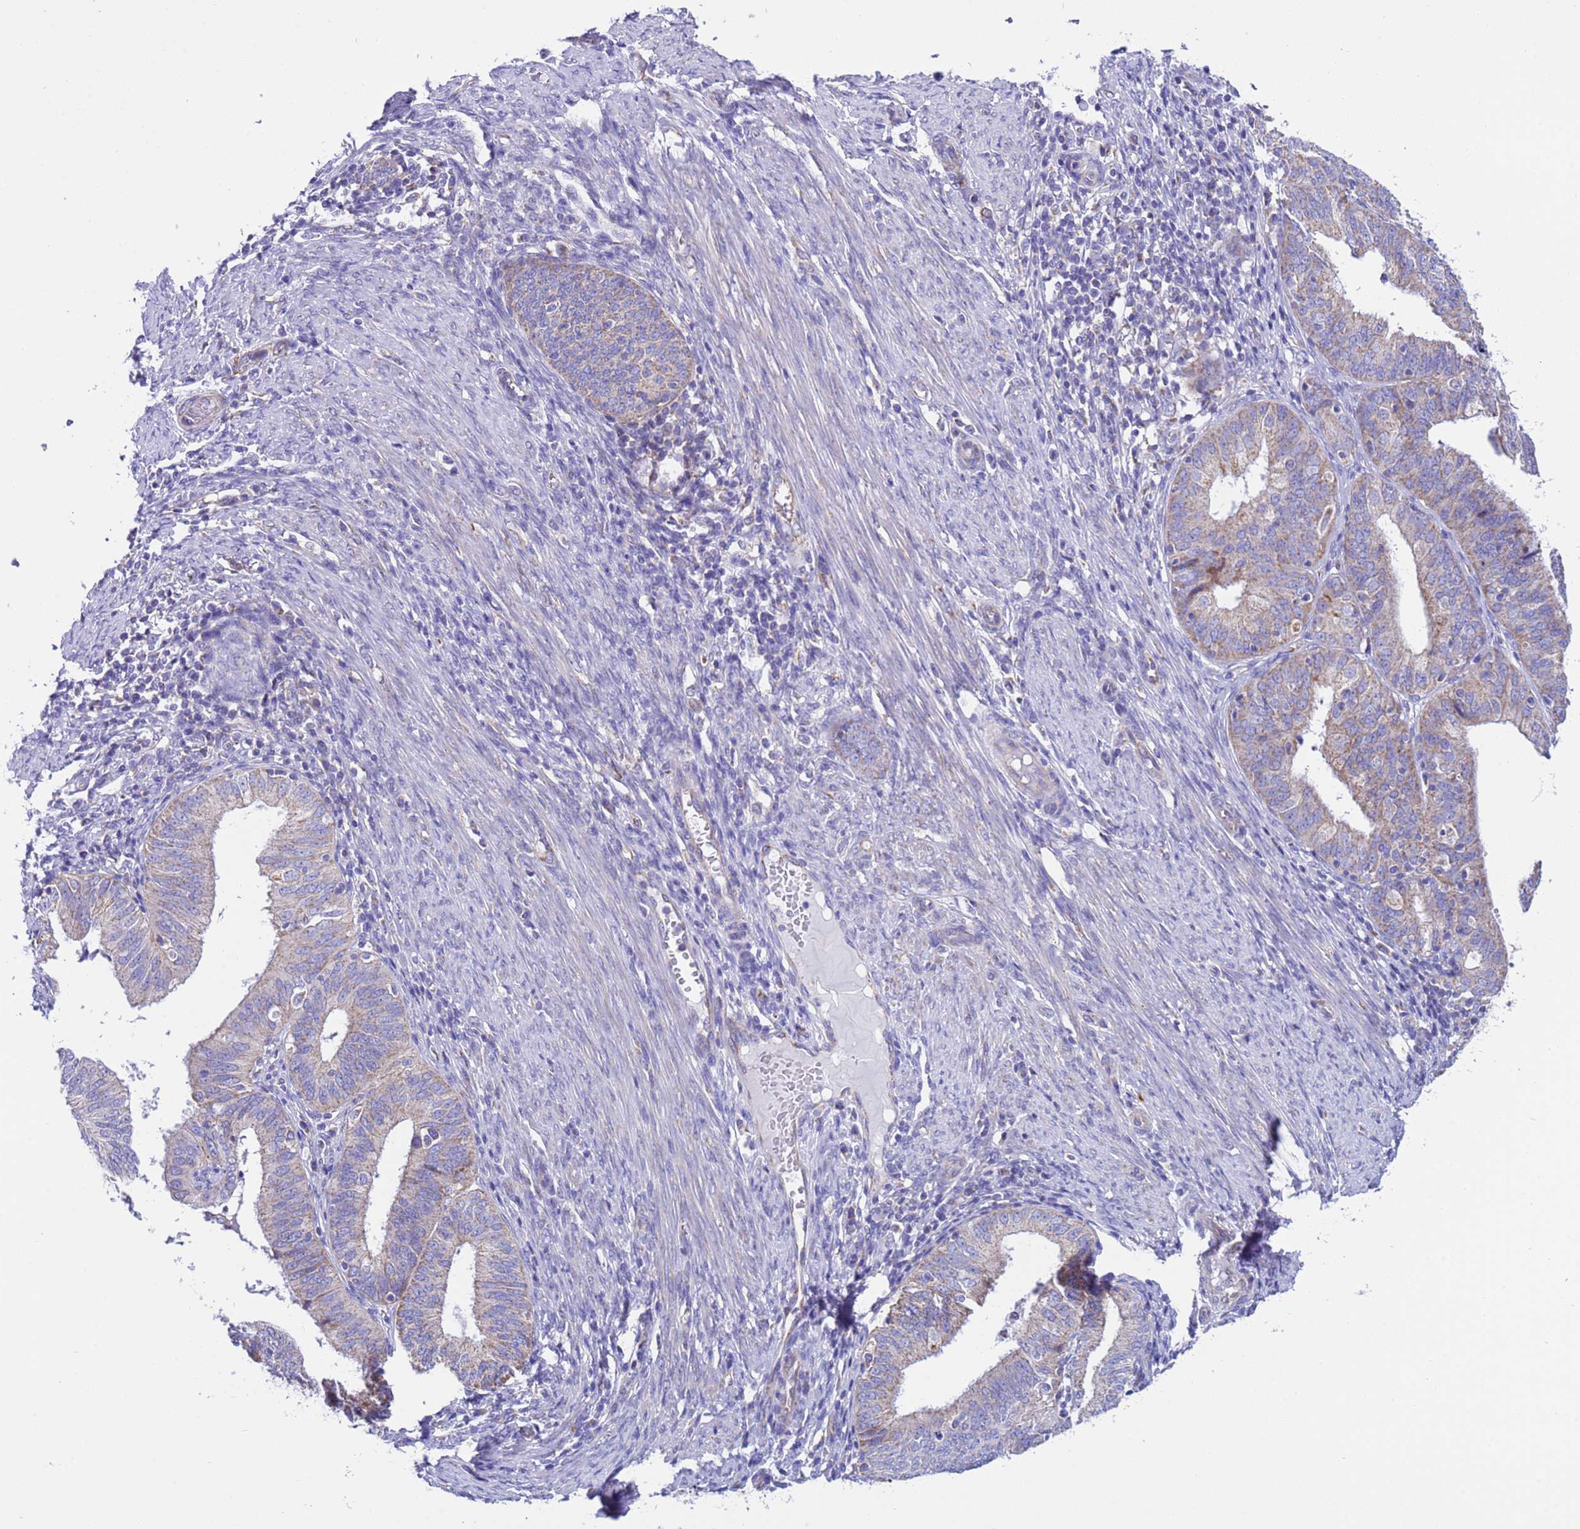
{"staining": {"intensity": "weak", "quantity": "<25%", "location": "cytoplasmic/membranous"}, "tissue": "endometrial cancer", "cell_type": "Tumor cells", "image_type": "cancer", "snomed": [{"axis": "morphology", "description": "Adenocarcinoma, NOS"}, {"axis": "topography", "description": "Endometrium"}], "caption": "A high-resolution histopathology image shows immunohistochemistry (IHC) staining of endometrial cancer, which reveals no significant positivity in tumor cells. (DAB (3,3'-diaminobenzidine) IHC with hematoxylin counter stain).", "gene": "CCDC191", "patient": {"sex": "female", "age": 51}}